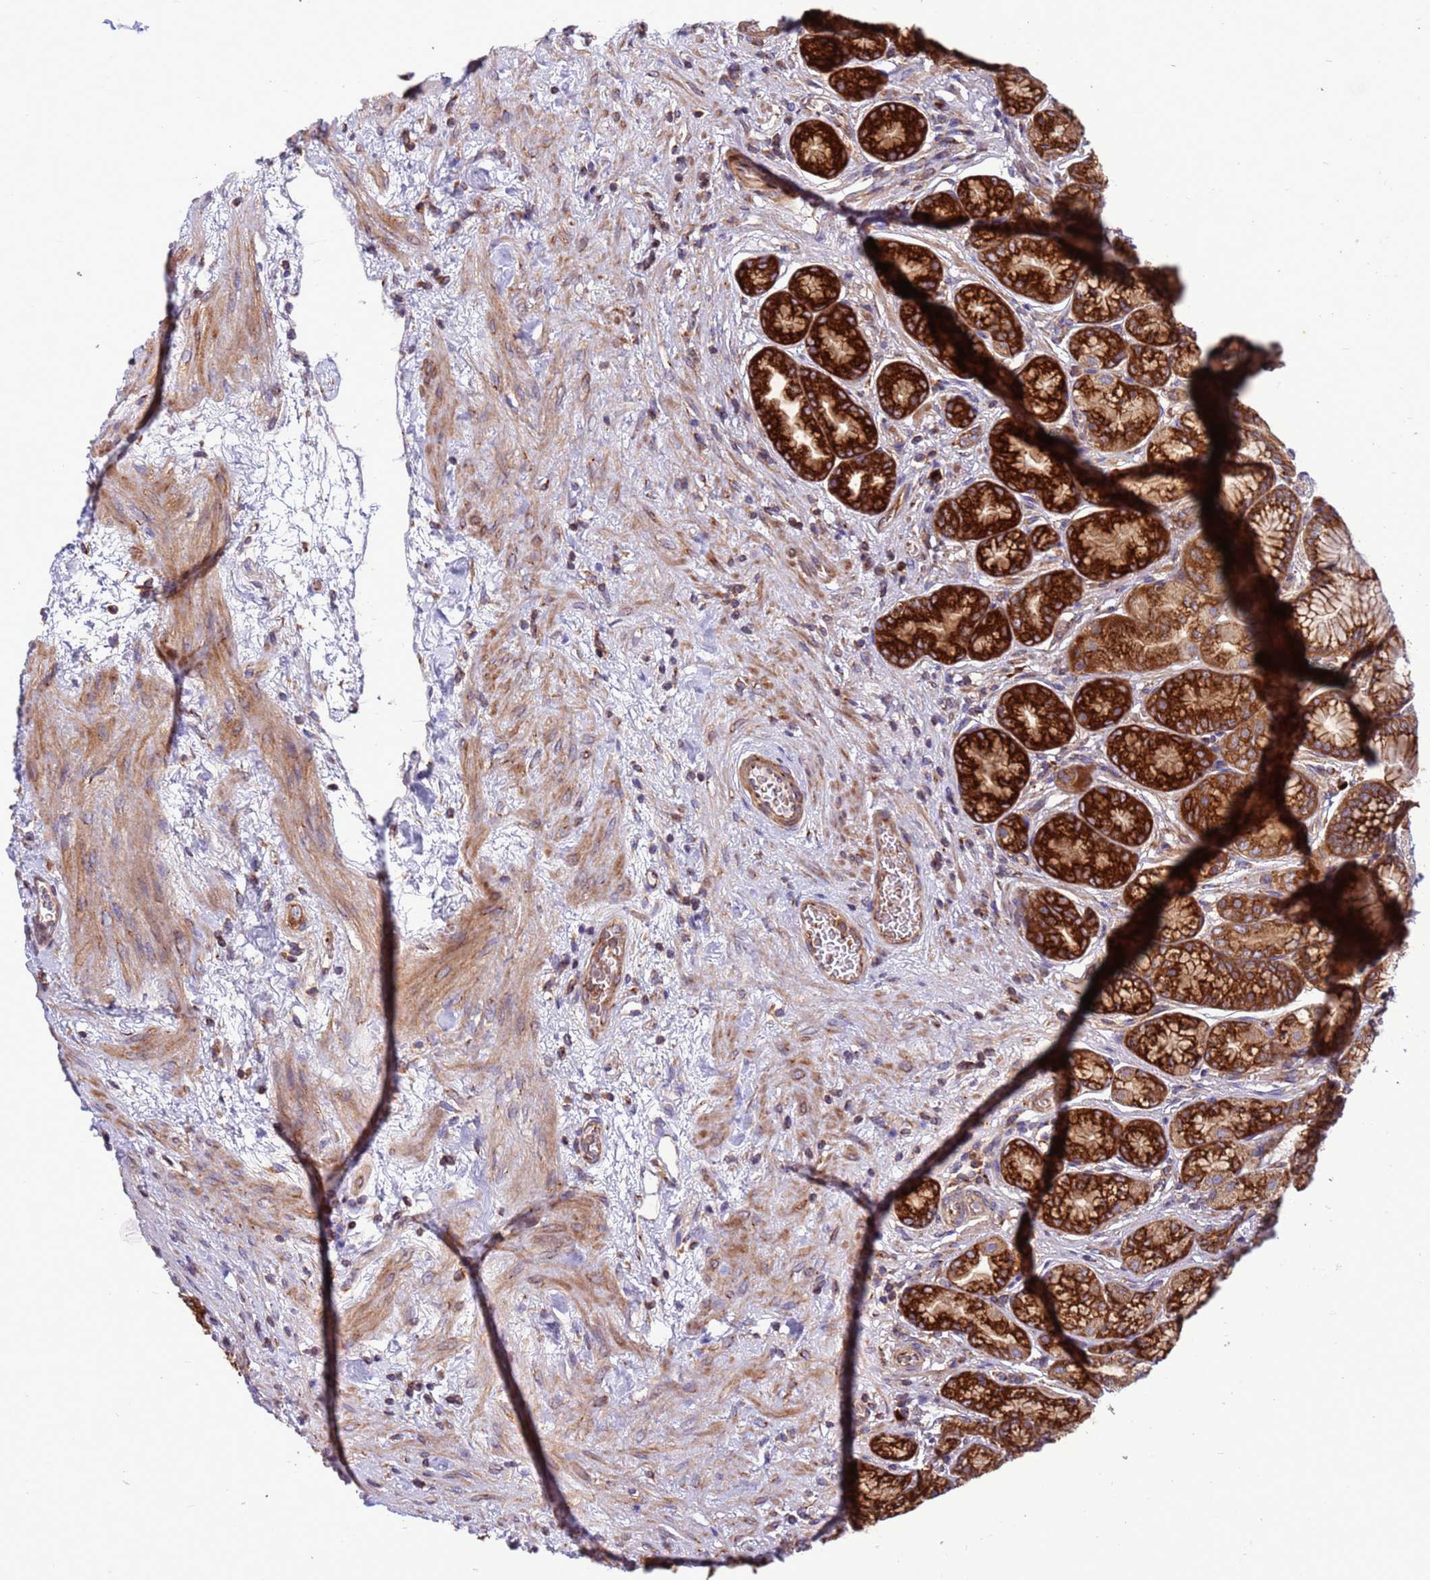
{"staining": {"intensity": "strong", "quantity": ">75%", "location": "cytoplasmic/membranous"}, "tissue": "stomach", "cell_type": "Glandular cells", "image_type": "normal", "snomed": [{"axis": "morphology", "description": "Normal tissue, NOS"}, {"axis": "morphology", "description": "Adenocarcinoma, NOS"}, {"axis": "morphology", "description": "Adenocarcinoma, High grade"}, {"axis": "topography", "description": "Stomach, upper"}, {"axis": "topography", "description": "Stomach"}], "caption": "IHC (DAB) staining of normal human stomach displays strong cytoplasmic/membranous protein expression in approximately >75% of glandular cells. The staining is performed using DAB brown chromogen to label protein expression. The nuclei are counter-stained blue using hematoxylin.", "gene": "ZC3HAV1", "patient": {"sex": "female", "age": 65}}